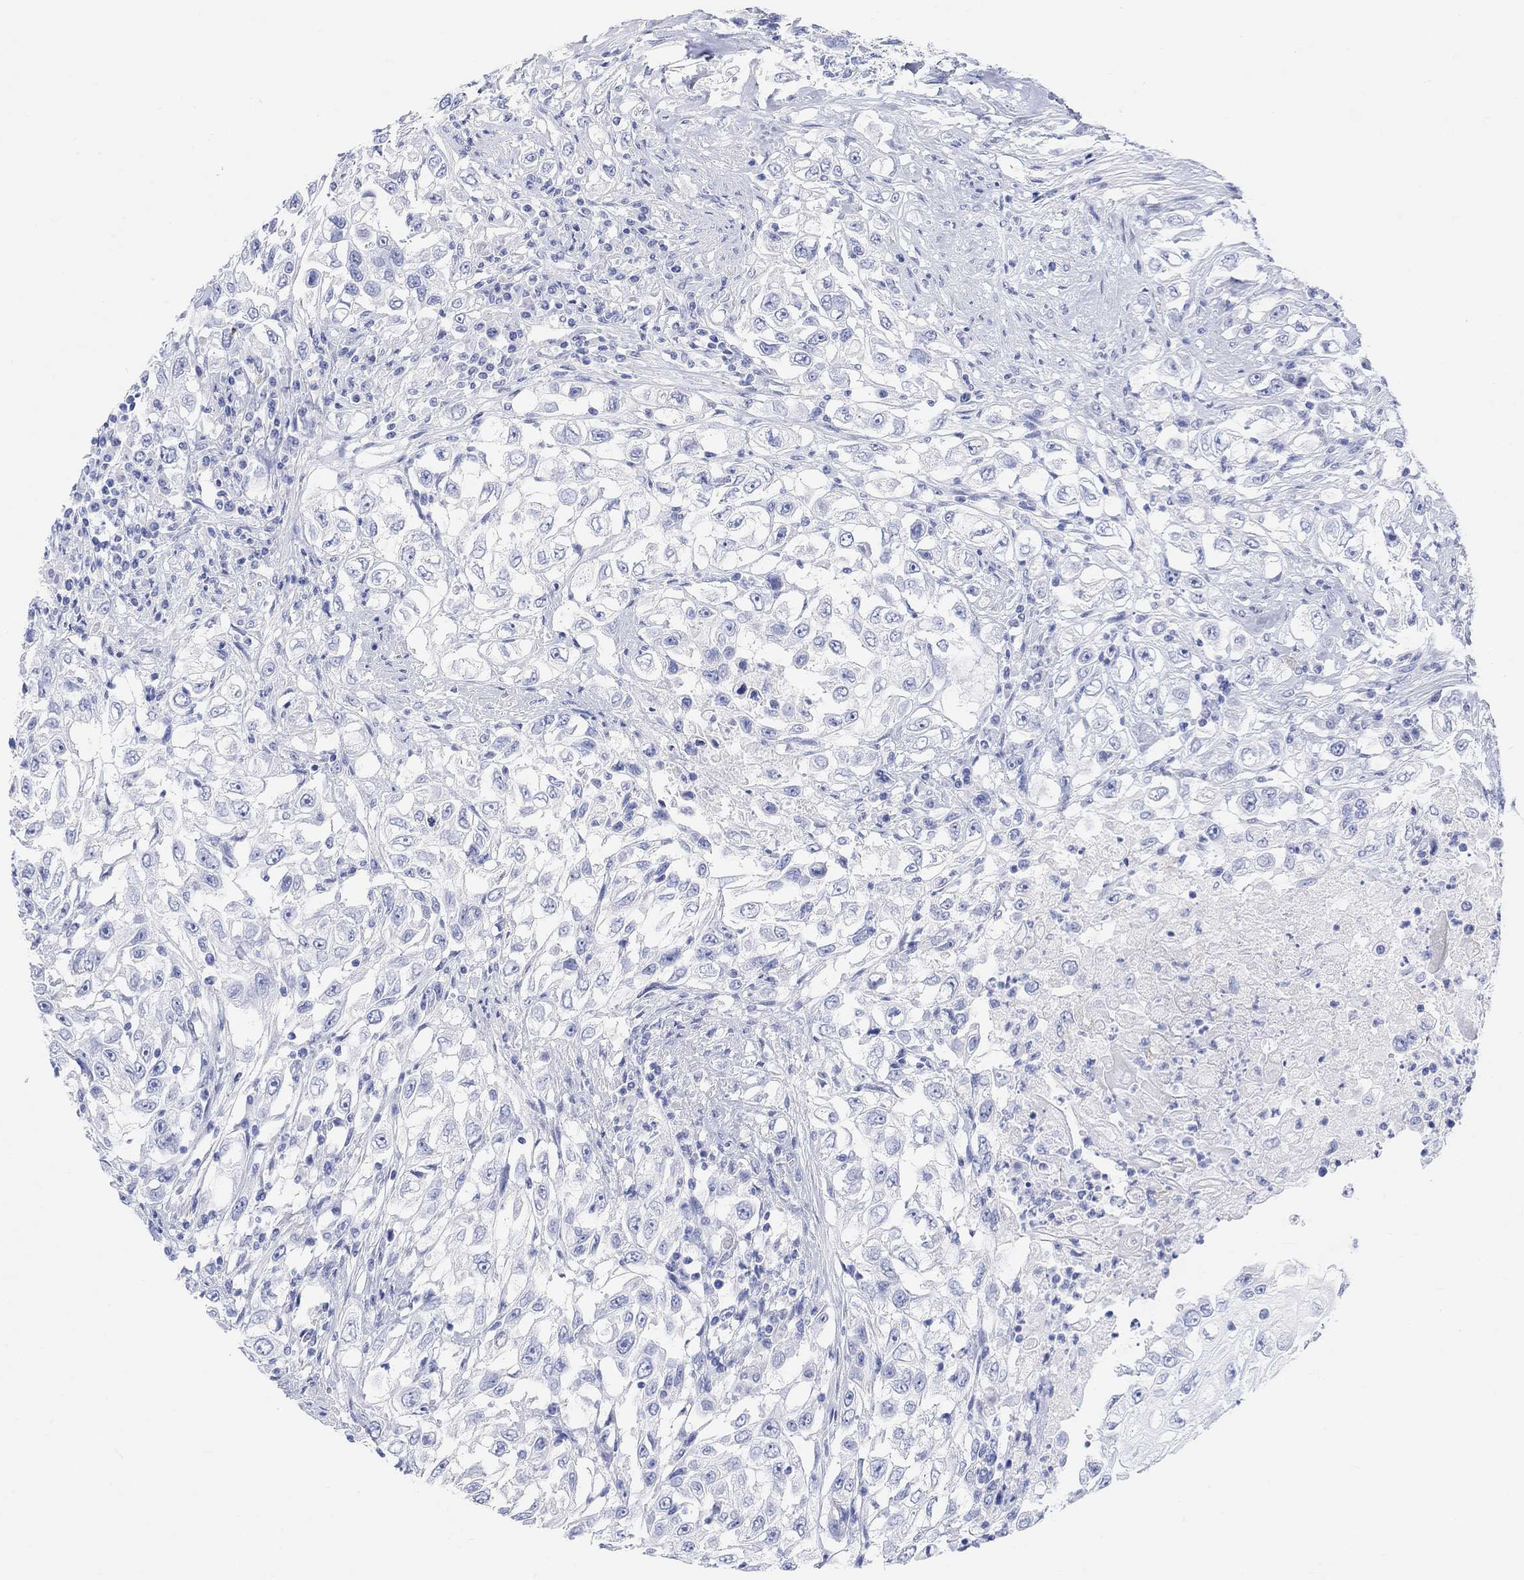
{"staining": {"intensity": "negative", "quantity": "none", "location": "none"}, "tissue": "urothelial cancer", "cell_type": "Tumor cells", "image_type": "cancer", "snomed": [{"axis": "morphology", "description": "Urothelial carcinoma, High grade"}, {"axis": "topography", "description": "Urinary bladder"}], "caption": "Immunohistochemical staining of high-grade urothelial carcinoma shows no significant positivity in tumor cells. (Stains: DAB immunohistochemistry (IHC) with hematoxylin counter stain, Microscopy: brightfield microscopy at high magnification).", "gene": "XIRP2", "patient": {"sex": "female", "age": 56}}